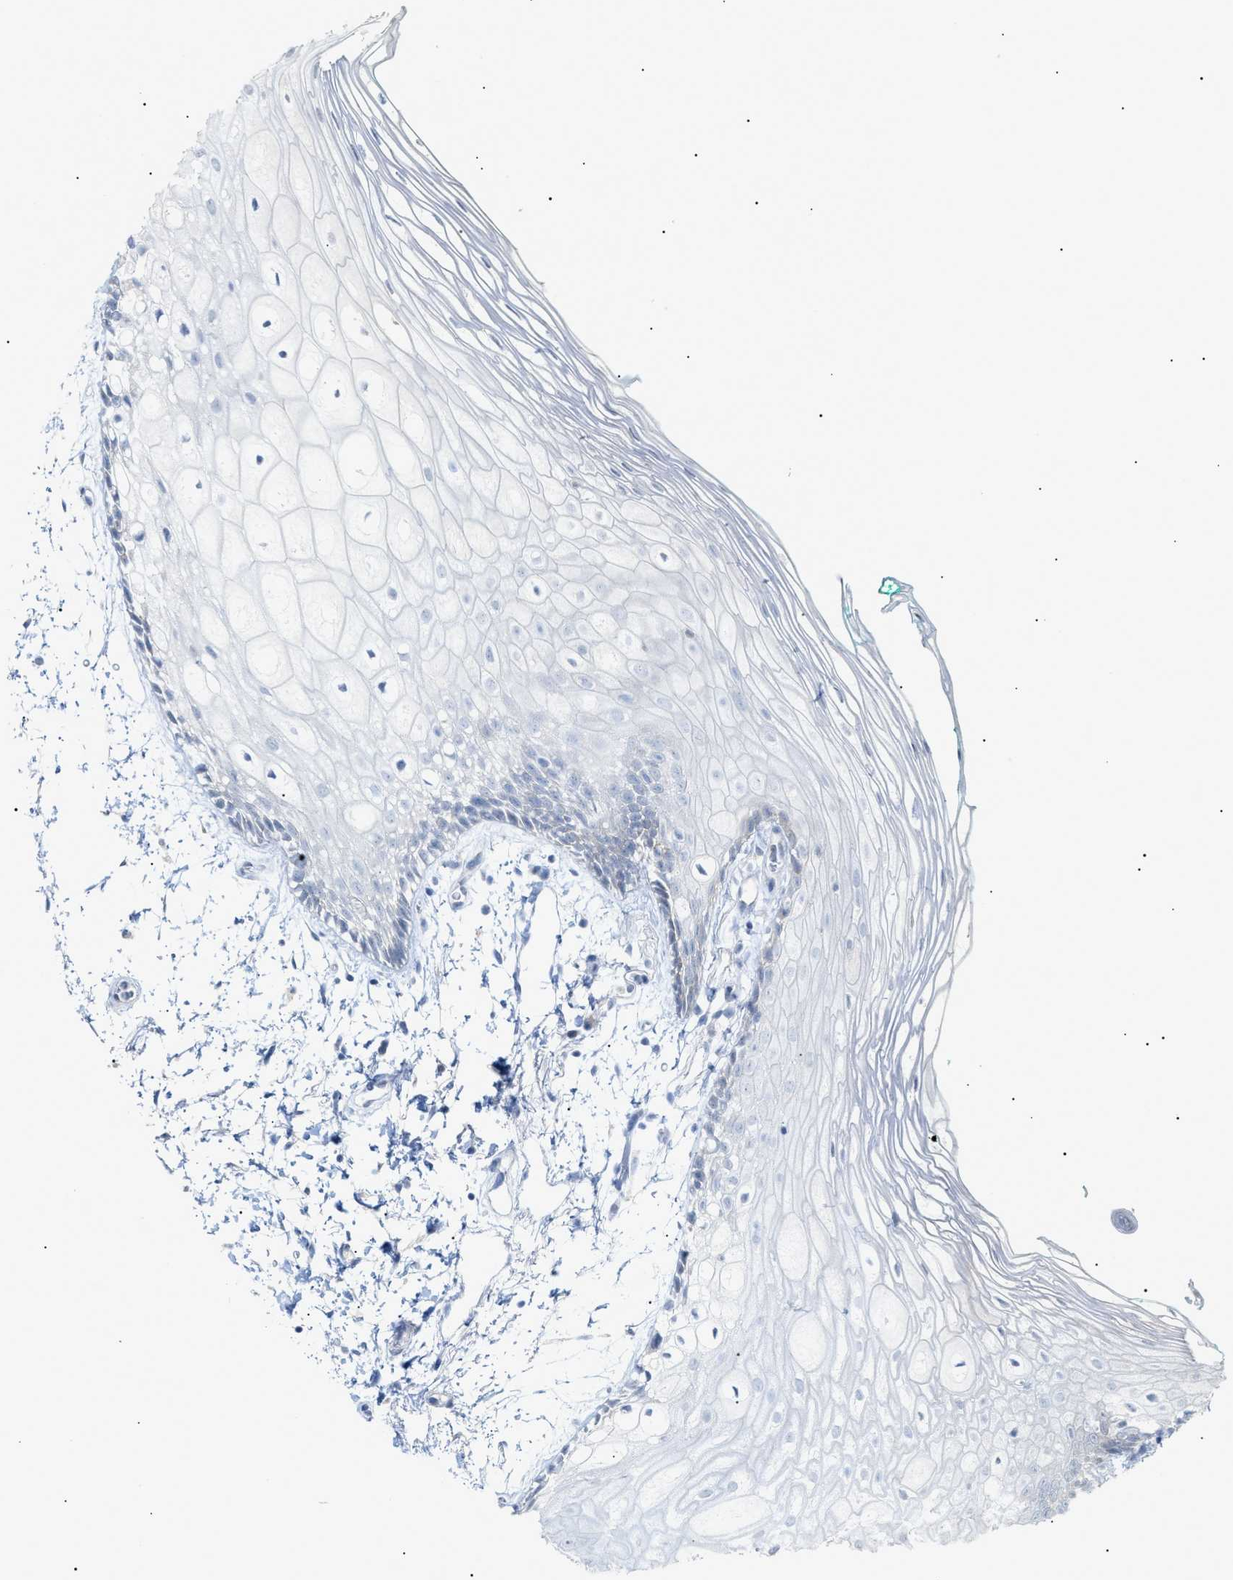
{"staining": {"intensity": "negative", "quantity": "none", "location": "none"}, "tissue": "oral mucosa", "cell_type": "Squamous epithelial cells", "image_type": "normal", "snomed": [{"axis": "morphology", "description": "Normal tissue, NOS"}, {"axis": "topography", "description": "Skeletal muscle"}, {"axis": "topography", "description": "Oral tissue"}, {"axis": "topography", "description": "Peripheral nerve tissue"}], "caption": "This is an immunohistochemistry histopathology image of unremarkable human oral mucosa. There is no positivity in squamous epithelial cells.", "gene": "SLC25A31", "patient": {"sex": "female", "age": 84}}